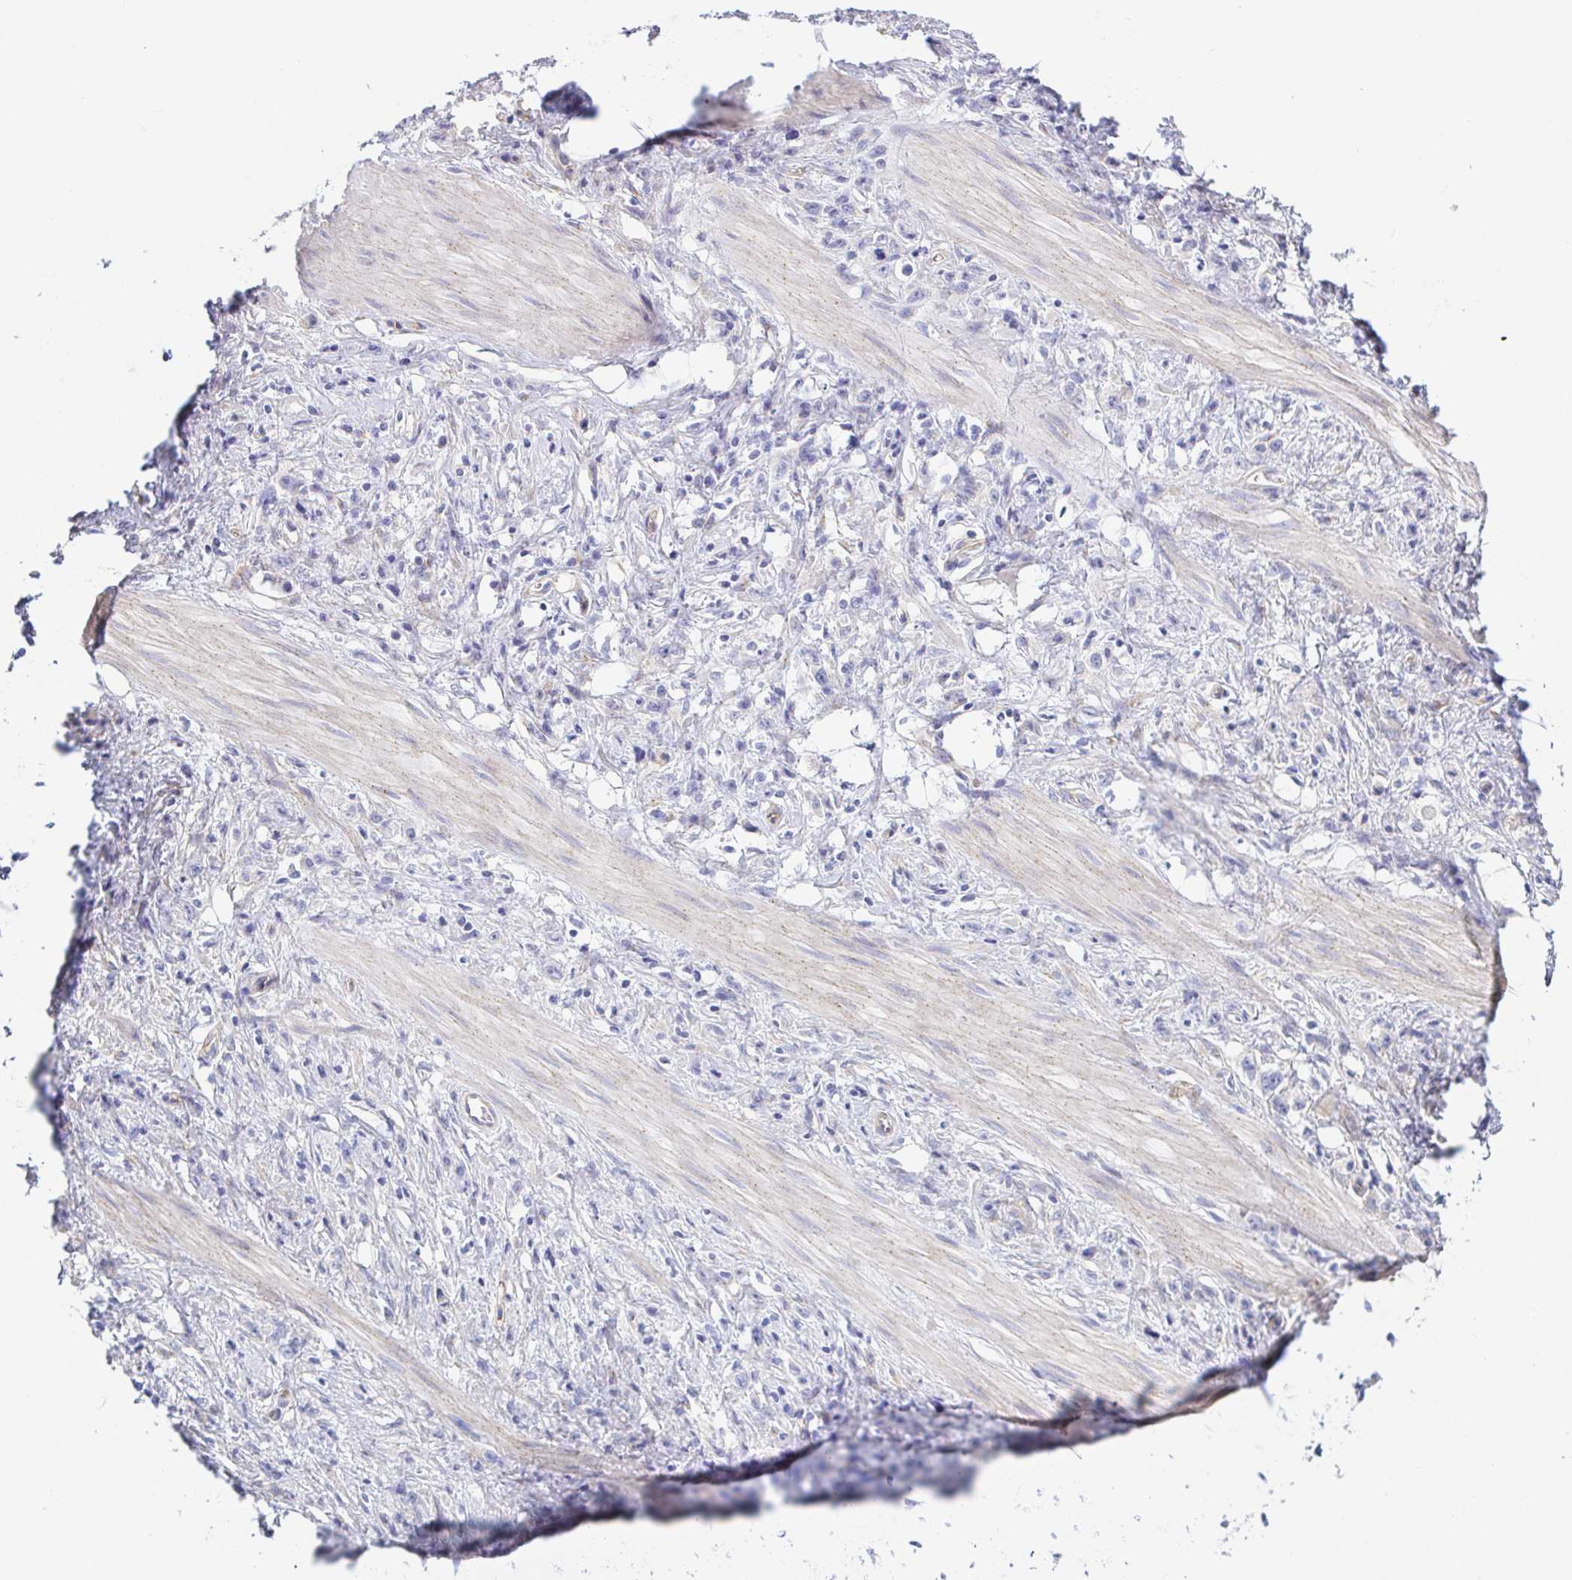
{"staining": {"intensity": "weak", "quantity": "<25%", "location": "cytoplasmic/membranous"}, "tissue": "stomach cancer", "cell_type": "Tumor cells", "image_type": "cancer", "snomed": [{"axis": "morphology", "description": "Adenocarcinoma, NOS"}, {"axis": "topography", "description": "Stomach"}], "caption": "Tumor cells are negative for brown protein staining in stomach adenocarcinoma.", "gene": "ARL4D", "patient": {"sex": "male", "age": 47}}